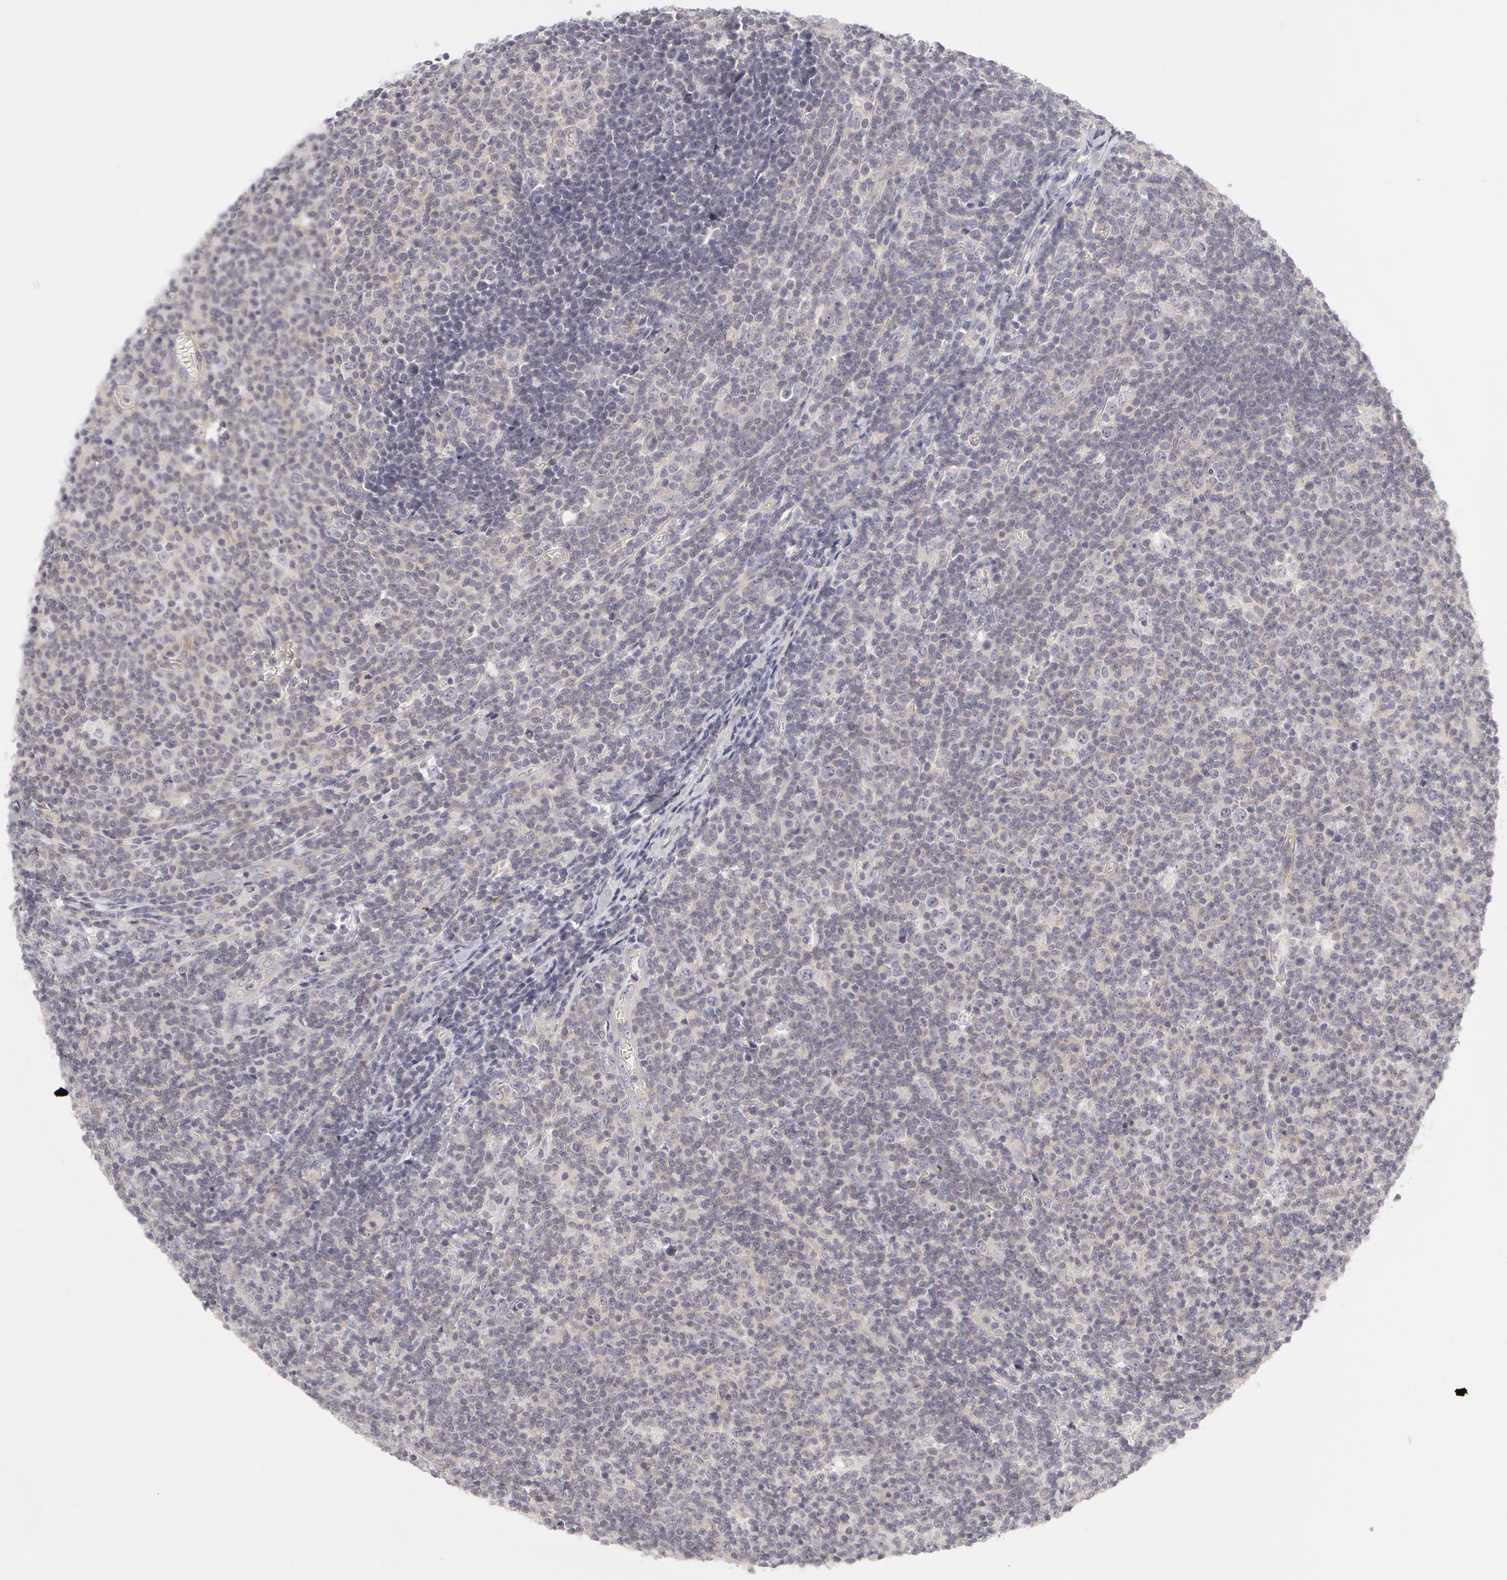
{"staining": {"intensity": "weak", "quantity": "25%-75%", "location": "cytoplasmic/membranous"}, "tissue": "lymphoma", "cell_type": "Tumor cells", "image_type": "cancer", "snomed": [{"axis": "morphology", "description": "Malignant lymphoma, non-Hodgkin's type, Low grade"}, {"axis": "topography", "description": "Lymph node"}], "caption": "Weak cytoplasmic/membranous expression for a protein is identified in approximately 25%-75% of tumor cells of low-grade malignant lymphoma, non-Hodgkin's type using immunohistochemistry.", "gene": "ABCB1", "patient": {"sex": "male", "age": 74}}